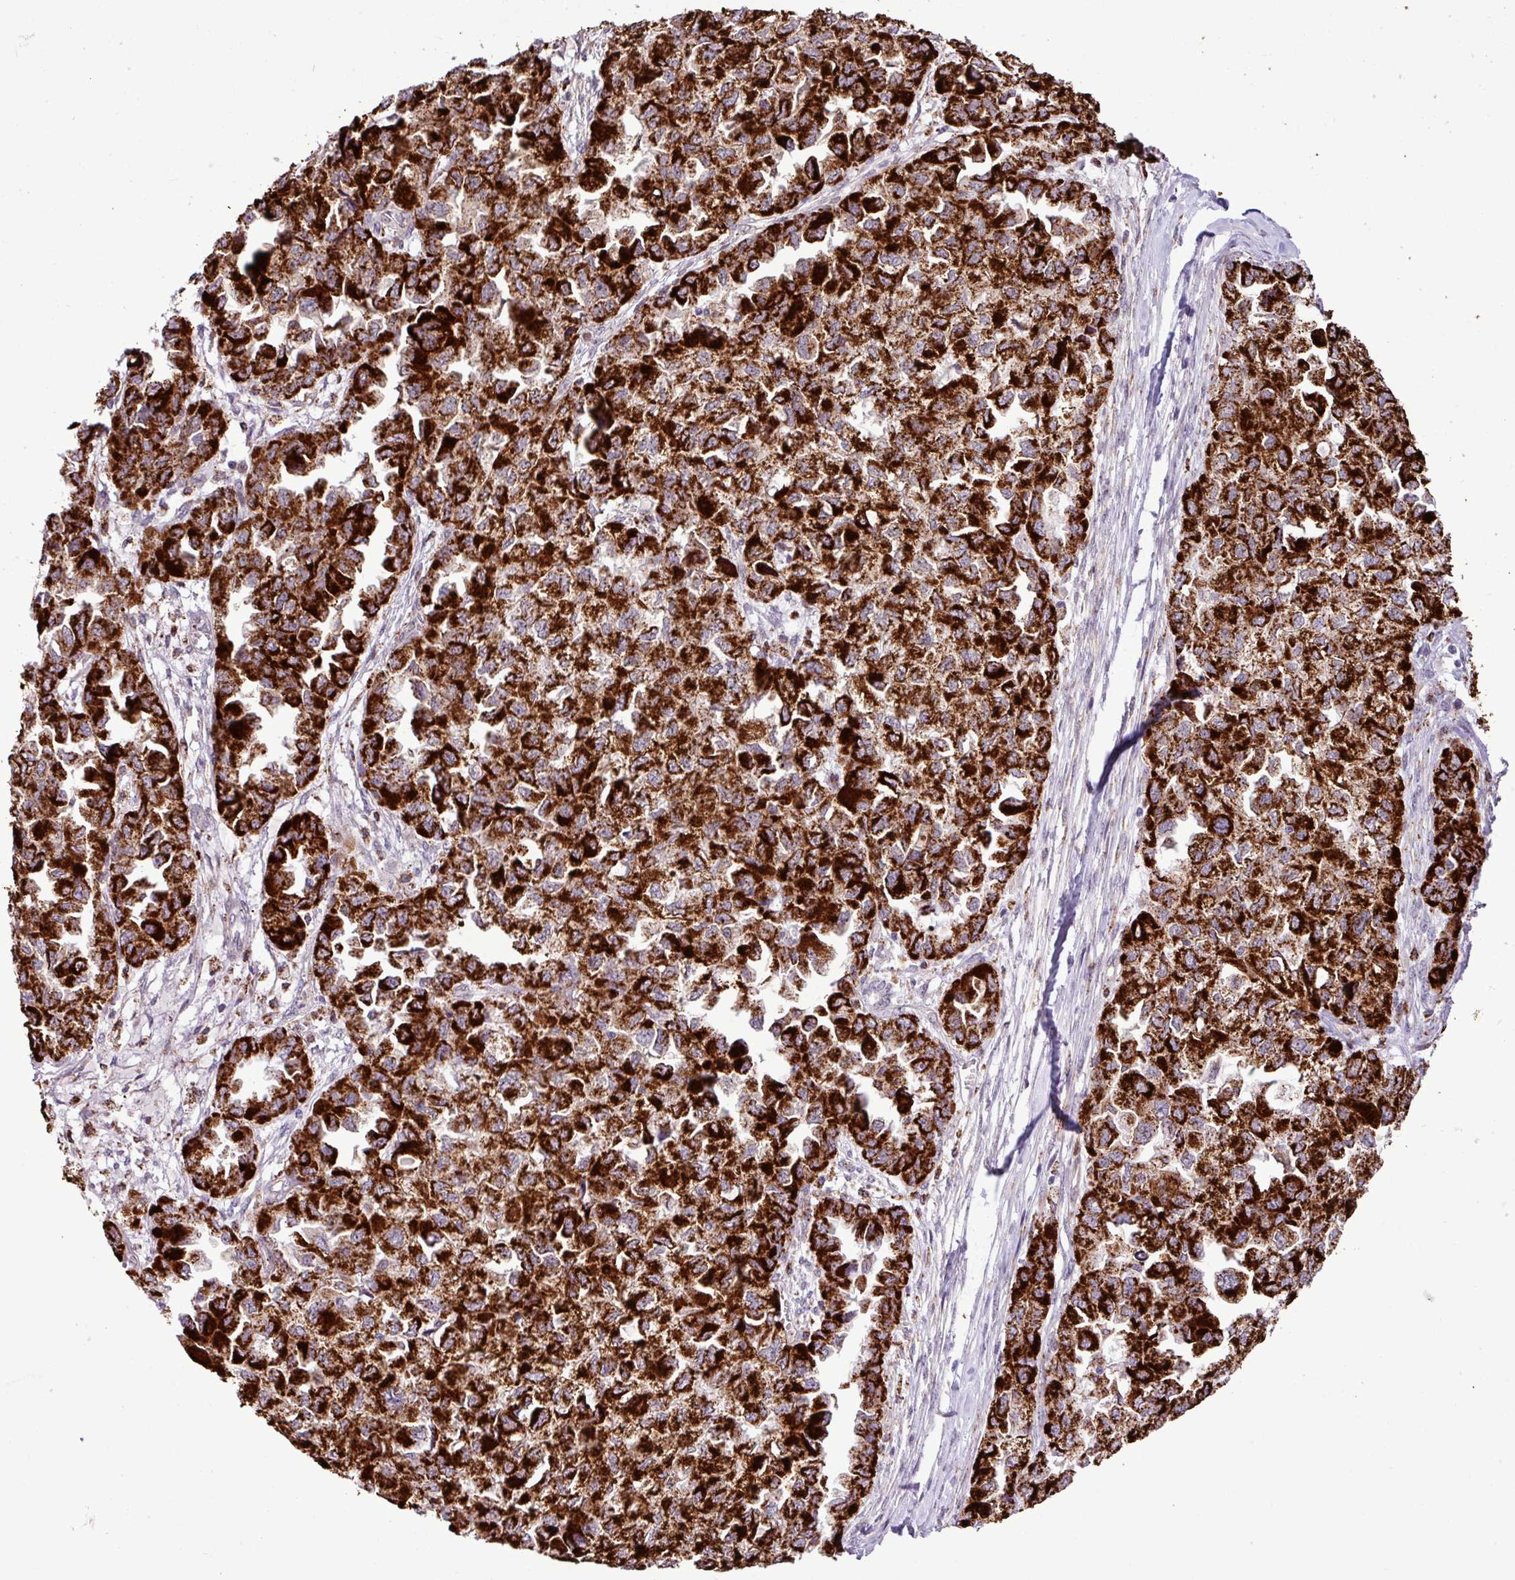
{"staining": {"intensity": "strong", "quantity": ">75%", "location": "cytoplasmic/membranous"}, "tissue": "ovarian cancer", "cell_type": "Tumor cells", "image_type": "cancer", "snomed": [{"axis": "morphology", "description": "Cystadenocarcinoma, serous, NOS"}, {"axis": "topography", "description": "Ovary"}], "caption": "The photomicrograph reveals a brown stain indicating the presence of a protein in the cytoplasmic/membranous of tumor cells in ovarian serous cystadenocarcinoma.", "gene": "SGPP1", "patient": {"sex": "female", "age": 84}}